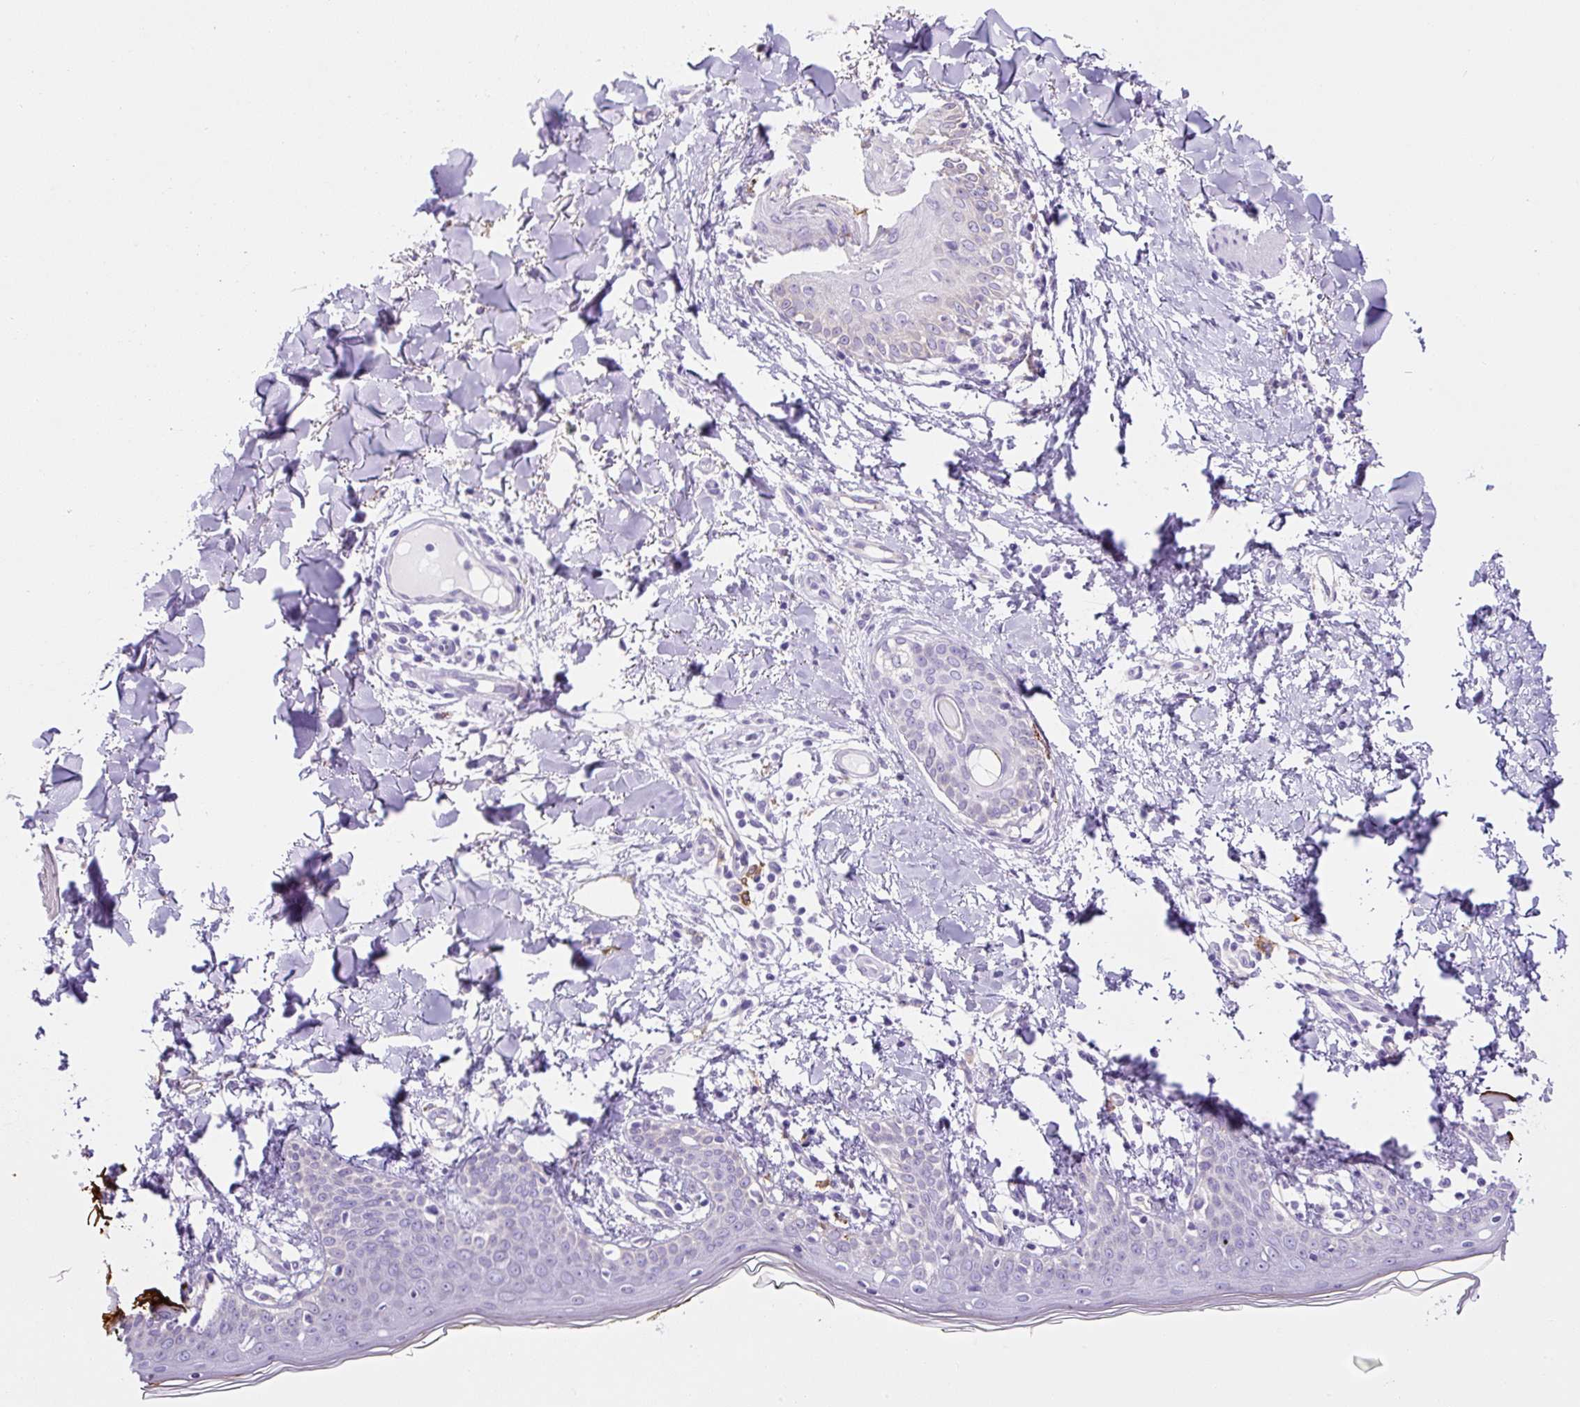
{"staining": {"intensity": "negative", "quantity": "none", "location": "none"}, "tissue": "skin", "cell_type": "Fibroblasts", "image_type": "normal", "snomed": [{"axis": "morphology", "description": "Normal tissue, NOS"}, {"axis": "topography", "description": "Skin"}], "caption": "An immunohistochemistry (IHC) histopathology image of benign skin is shown. There is no staining in fibroblasts of skin. (Immunohistochemistry, brightfield microscopy, high magnification).", "gene": "ASB4", "patient": {"sex": "female", "age": 34}}